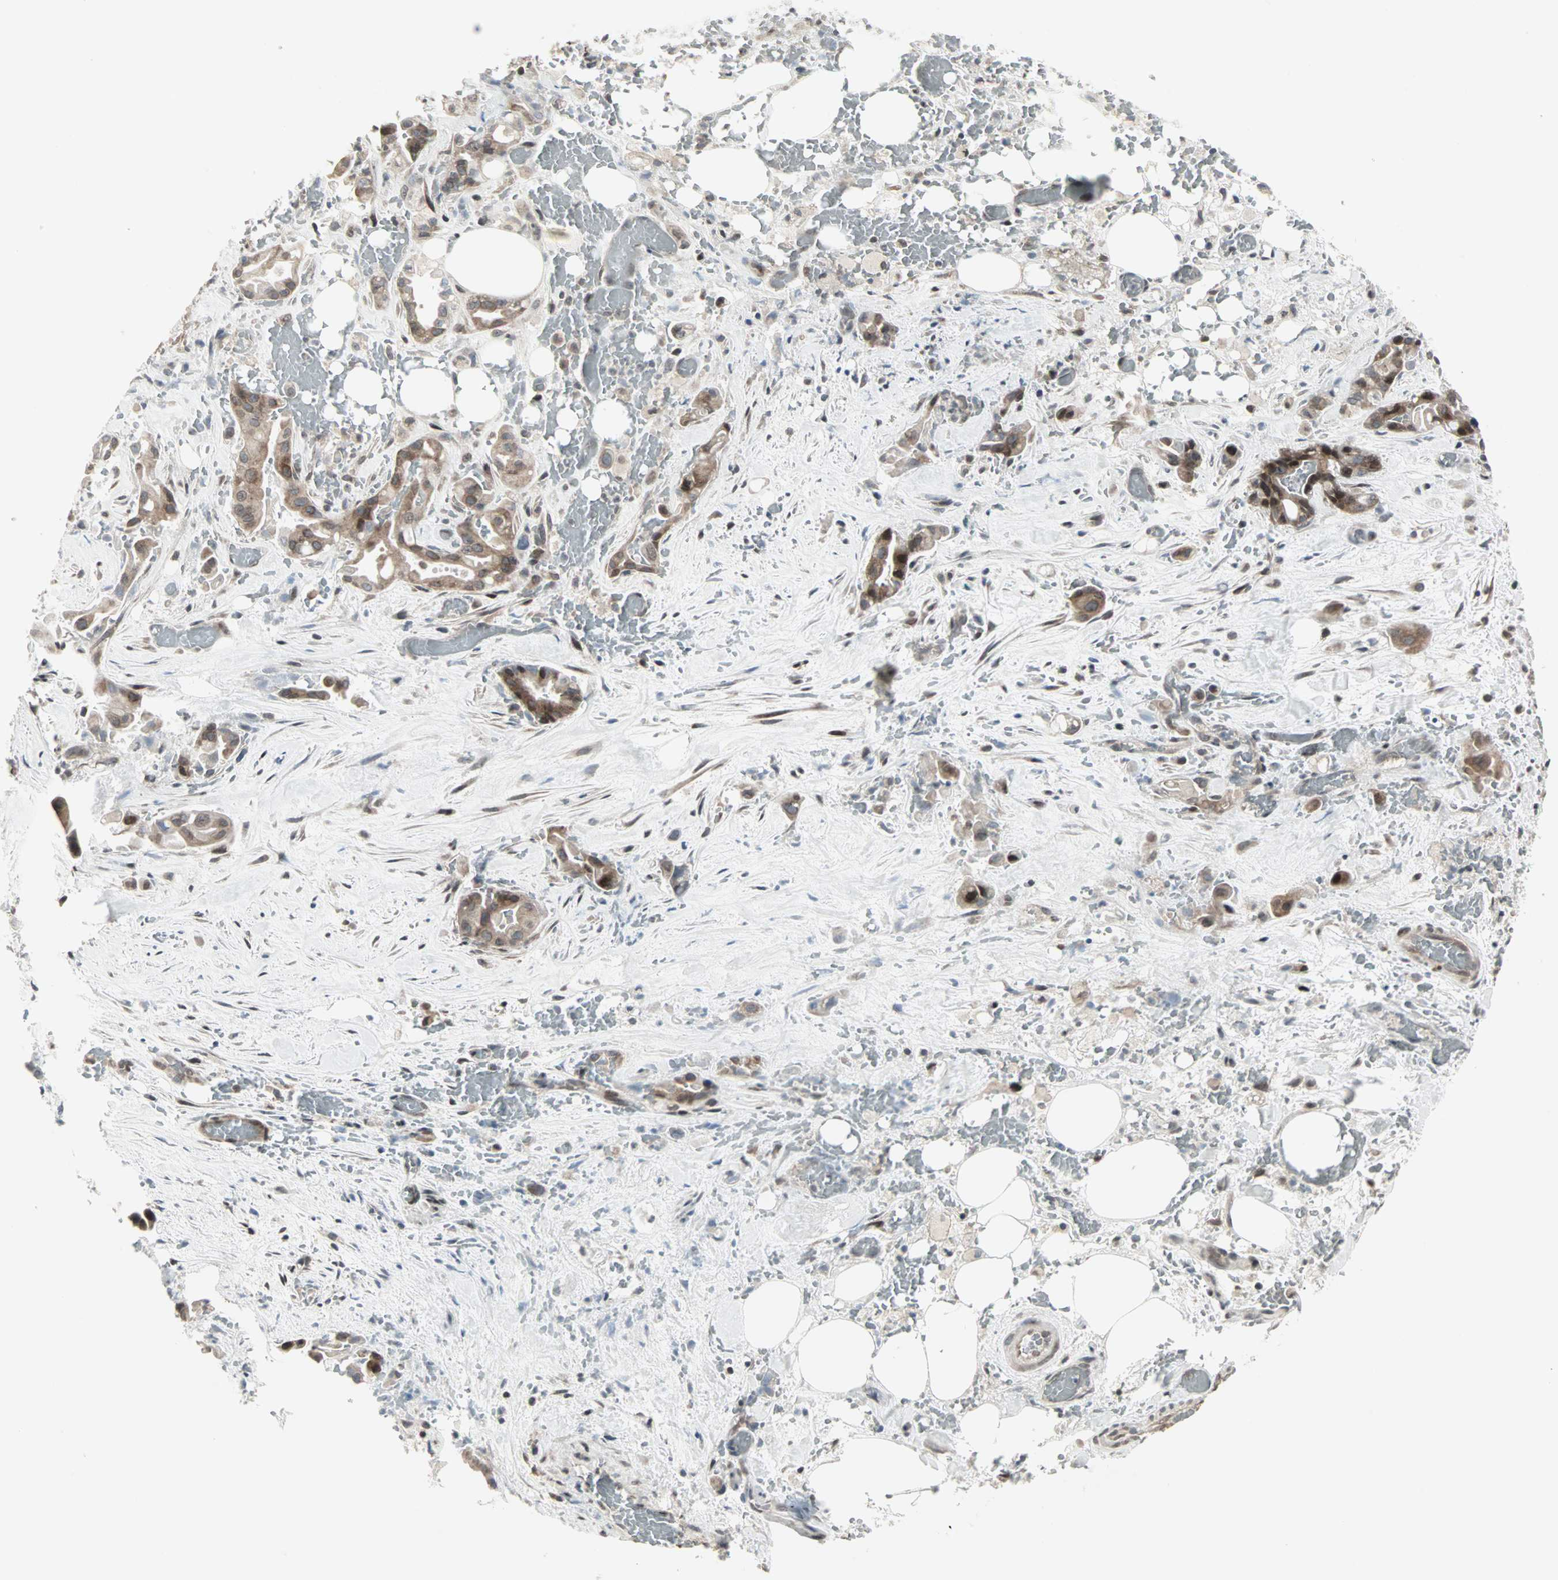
{"staining": {"intensity": "moderate", "quantity": ">75%", "location": "cytoplasmic/membranous,nuclear"}, "tissue": "liver cancer", "cell_type": "Tumor cells", "image_type": "cancer", "snomed": [{"axis": "morphology", "description": "Cholangiocarcinoma"}, {"axis": "topography", "description": "Liver"}], "caption": "This is an image of immunohistochemistry (IHC) staining of liver cholangiocarcinoma, which shows moderate positivity in the cytoplasmic/membranous and nuclear of tumor cells.", "gene": "CBLC", "patient": {"sex": "female", "age": 68}}